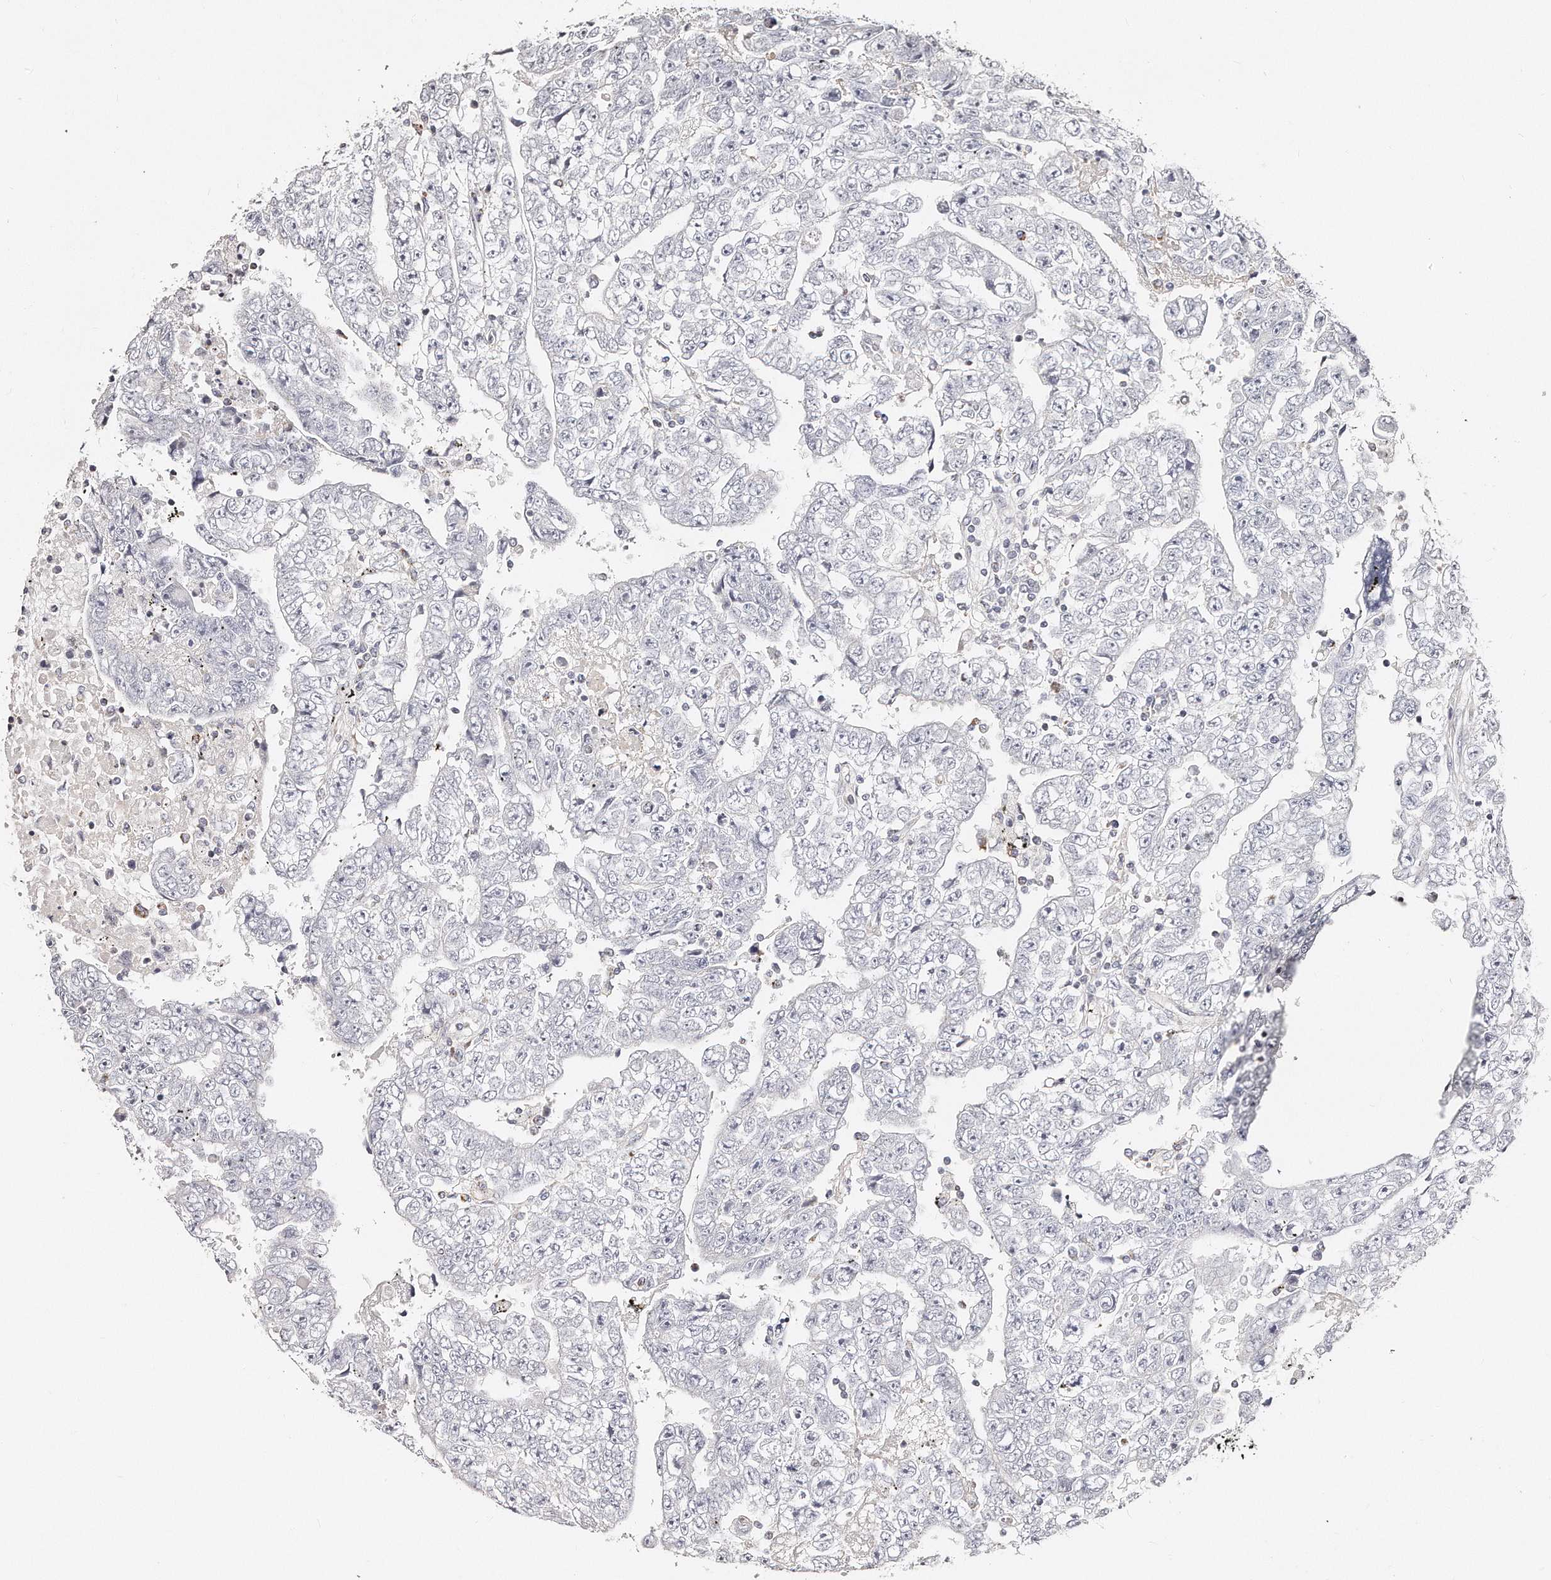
{"staining": {"intensity": "negative", "quantity": "none", "location": "none"}, "tissue": "testis cancer", "cell_type": "Tumor cells", "image_type": "cancer", "snomed": [{"axis": "morphology", "description": "Carcinoma, Embryonal, NOS"}, {"axis": "topography", "description": "Testis"}], "caption": "Tumor cells show no significant positivity in testis cancer (embryonal carcinoma). The staining was performed using DAB (3,3'-diaminobenzidine) to visualize the protein expression in brown, while the nuclei were stained in blue with hematoxylin (Magnification: 20x).", "gene": "RTKN", "patient": {"sex": "male", "age": 25}}